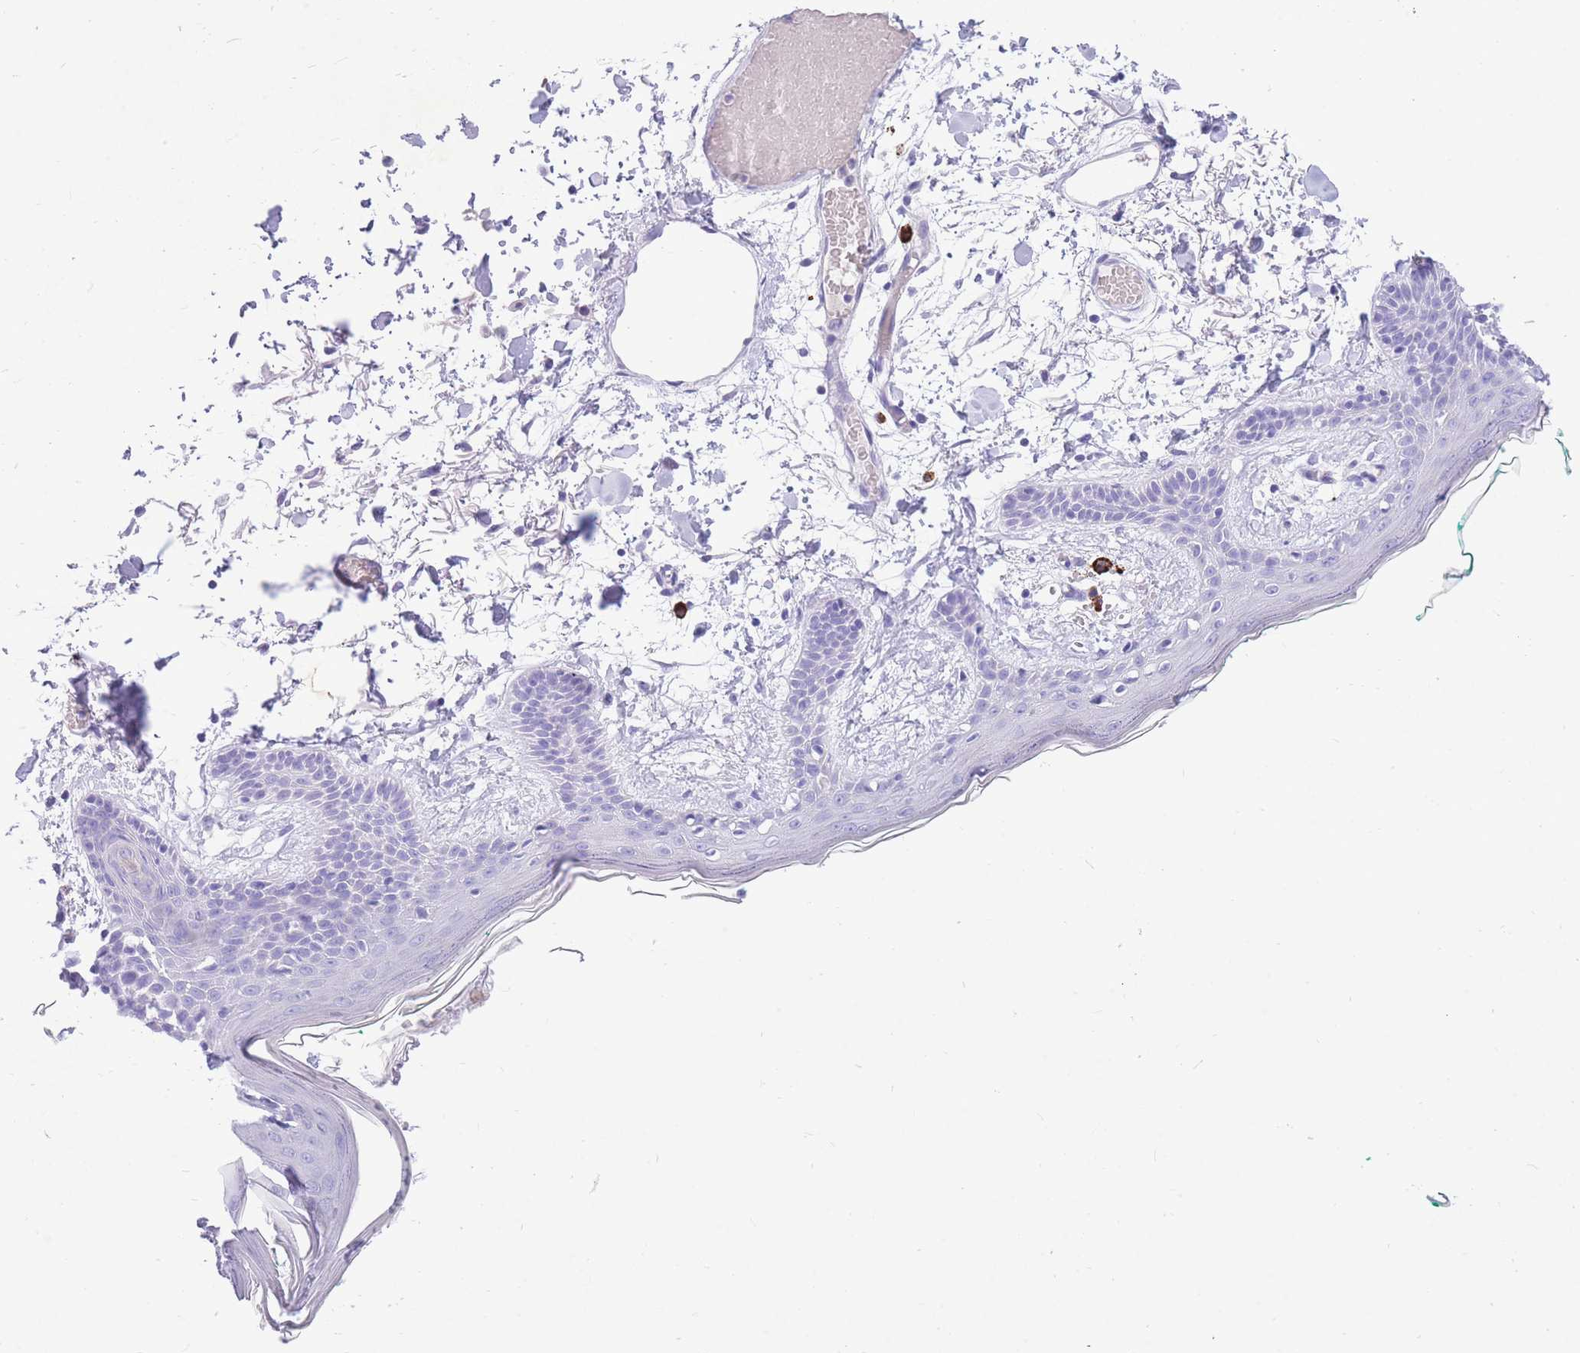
{"staining": {"intensity": "negative", "quantity": "none", "location": "none"}, "tissue": "skin", "cell_type": "Fibroblasts", "image_type": "normal", "snomed": [{"axis": "morphology", "description": "Normal tissue, NOS"}, {"axis": "topography", "description": "Skin"}], "caption": "The image reveals no staining of fibroblasts in unremarkable skin. The staining is performed using DAB (3,3'-diaminobenzidine) brown chromogen with nuclei counter-stained in using hematoxylin.", "gene": "ZFP62", "patient": {"sex": "male", "age": 79}}